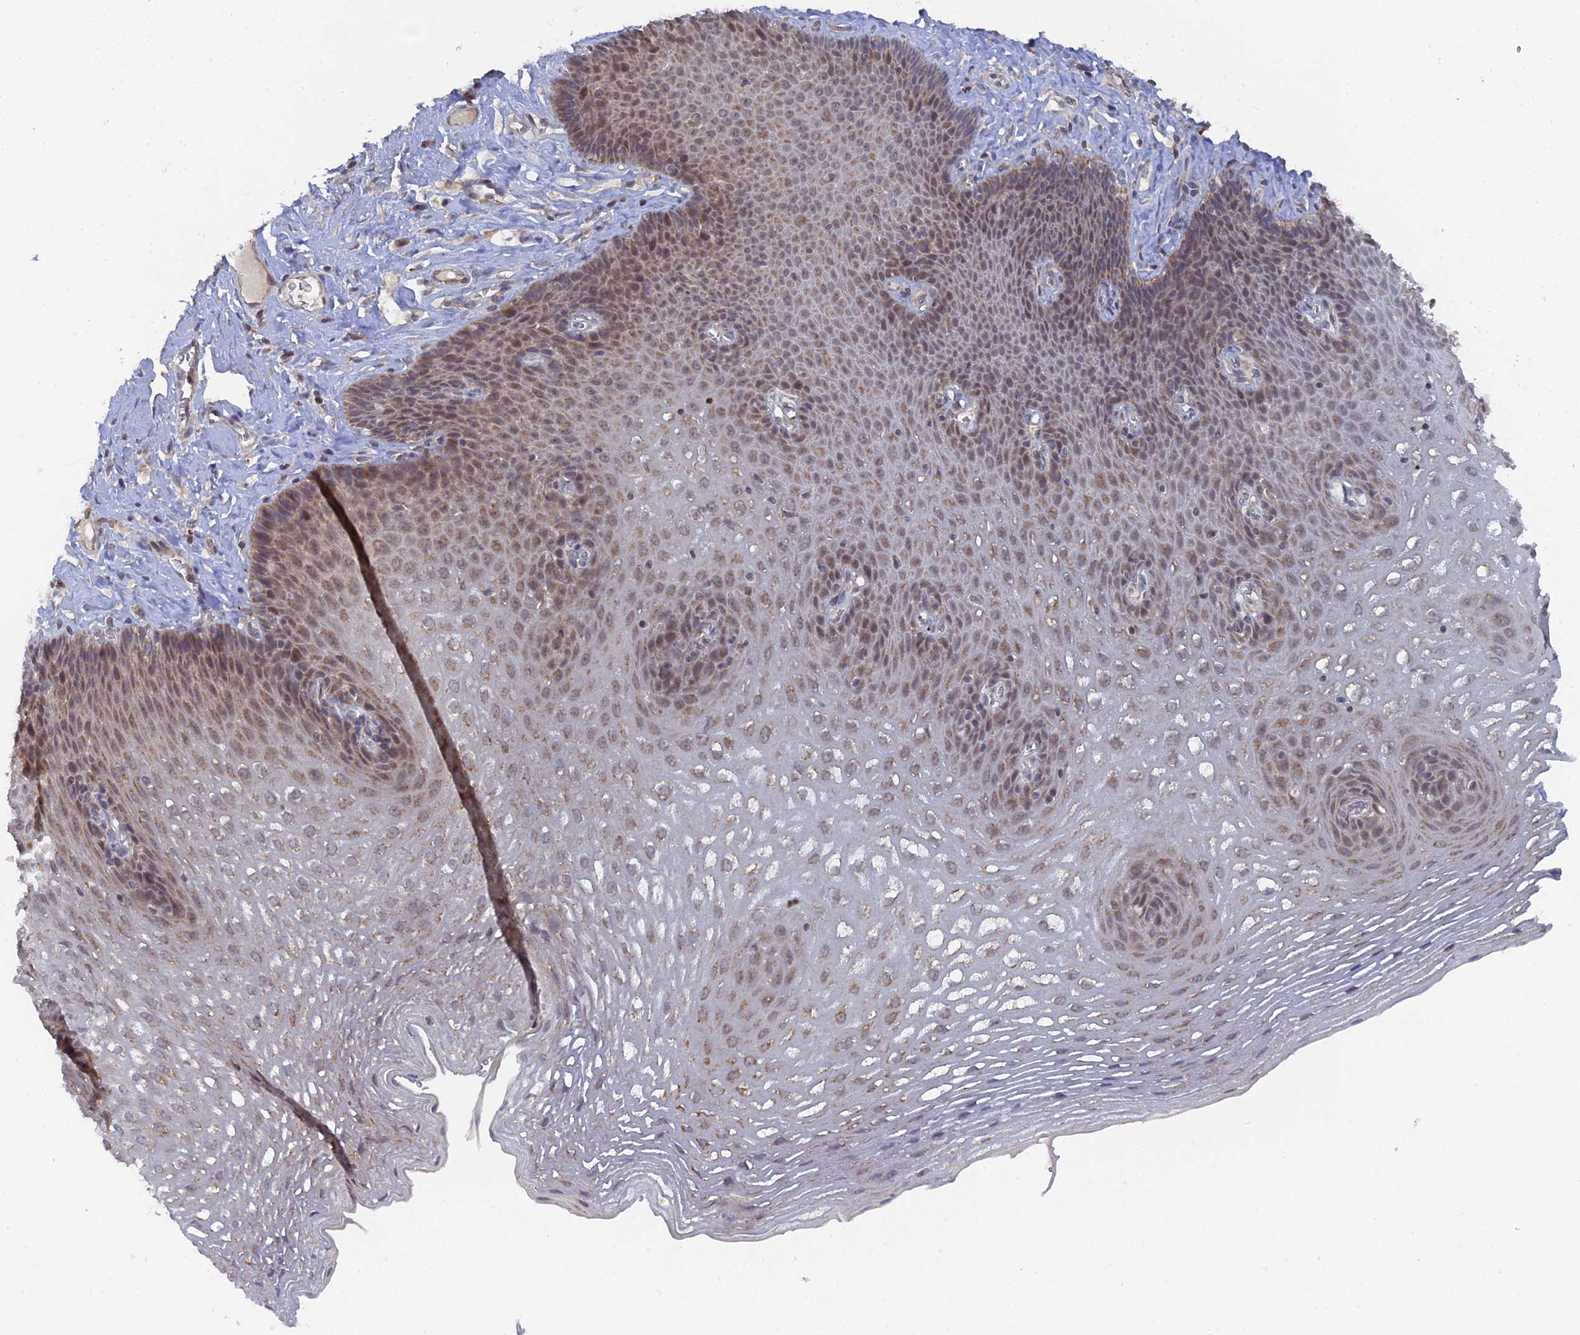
{"staining": {"intensity": "weak", "quantity": "25%-75%", "location": "cytoplasmic/membranous,nuclear"}, "tissue": "esophagus", "cell_type": "Squamous epithelial cells", "image_type": "normal", "snomed": [{"axis": "morphology", "description": "Normal tissue, NOS"}, {"axis": "topography", "description": "Esophagus"}], "caption": "The immunohistochemical stain labels weak cytoplasmic/membranous,nuclear staining in squamous epithelial cells of benign esophagus. The staining is performed using DAB brown chromogen to label protein expression. The nuclei are counter-stained blue using hematoxylin.", "gene": "MIGA2", "patient": {"sex": "female", "age": 66}}